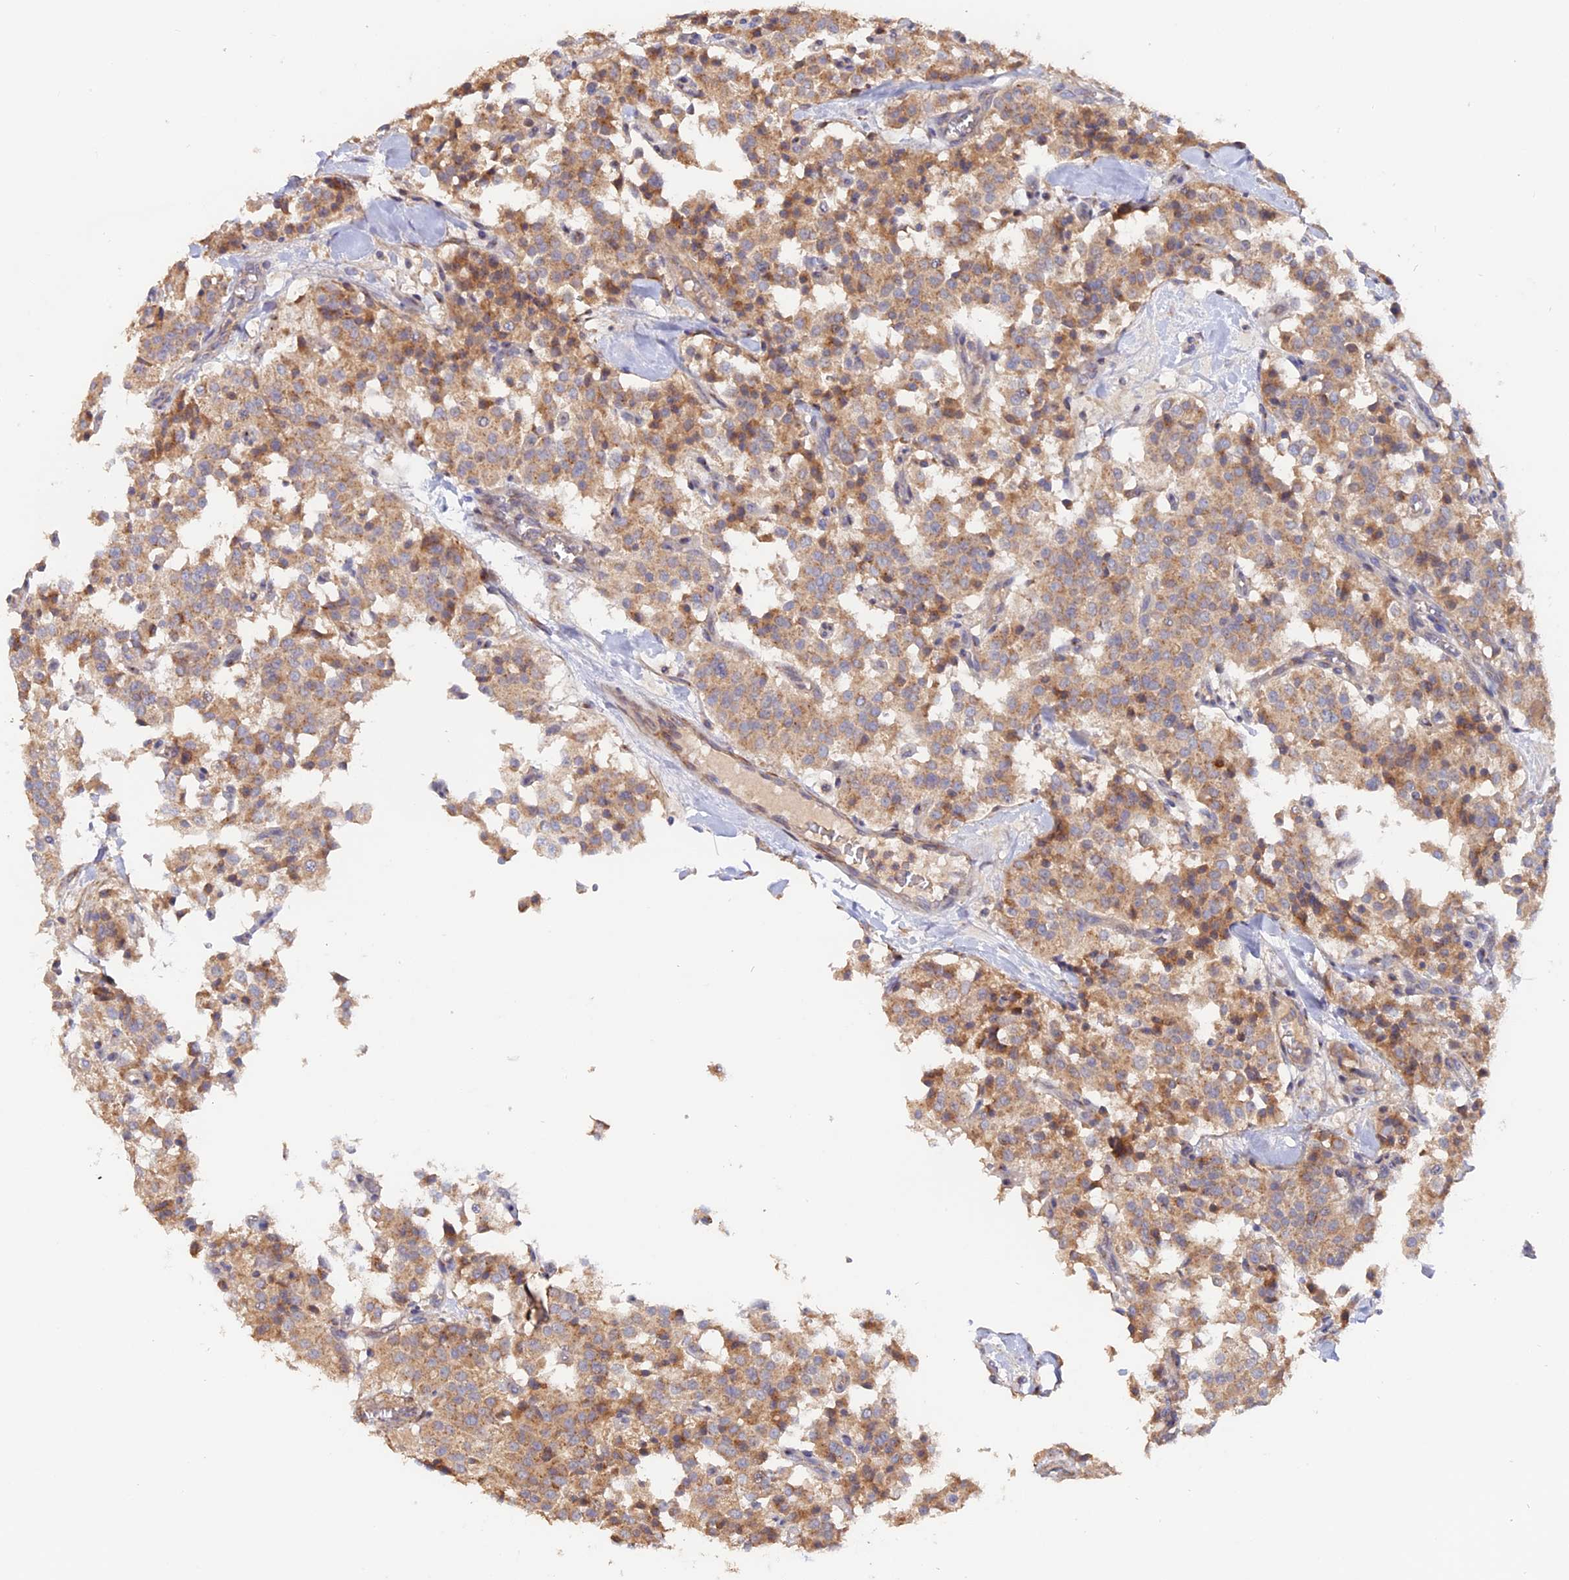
{"staining": {"intensity": "moderate", "quantity": ">75%", "location": "cytoplasmic/membranous"}, "tissue": "carcinoid", "cell_type": "Tumor cells", "image_type": "cancer", "snomed": [{"axis": "morphology", "description": "Carcinoid, malignant, NOS"}, {"axis": "topography", "description": "Lung"}], "caption": "Tumor cells demonstrate medium levels of moderate cytoplasmic/membranous expression in approximately >75% of cells in carcinoid (malignant).", "gene": "TANGO6", "patient": {"sex": "male", "age": 30}}